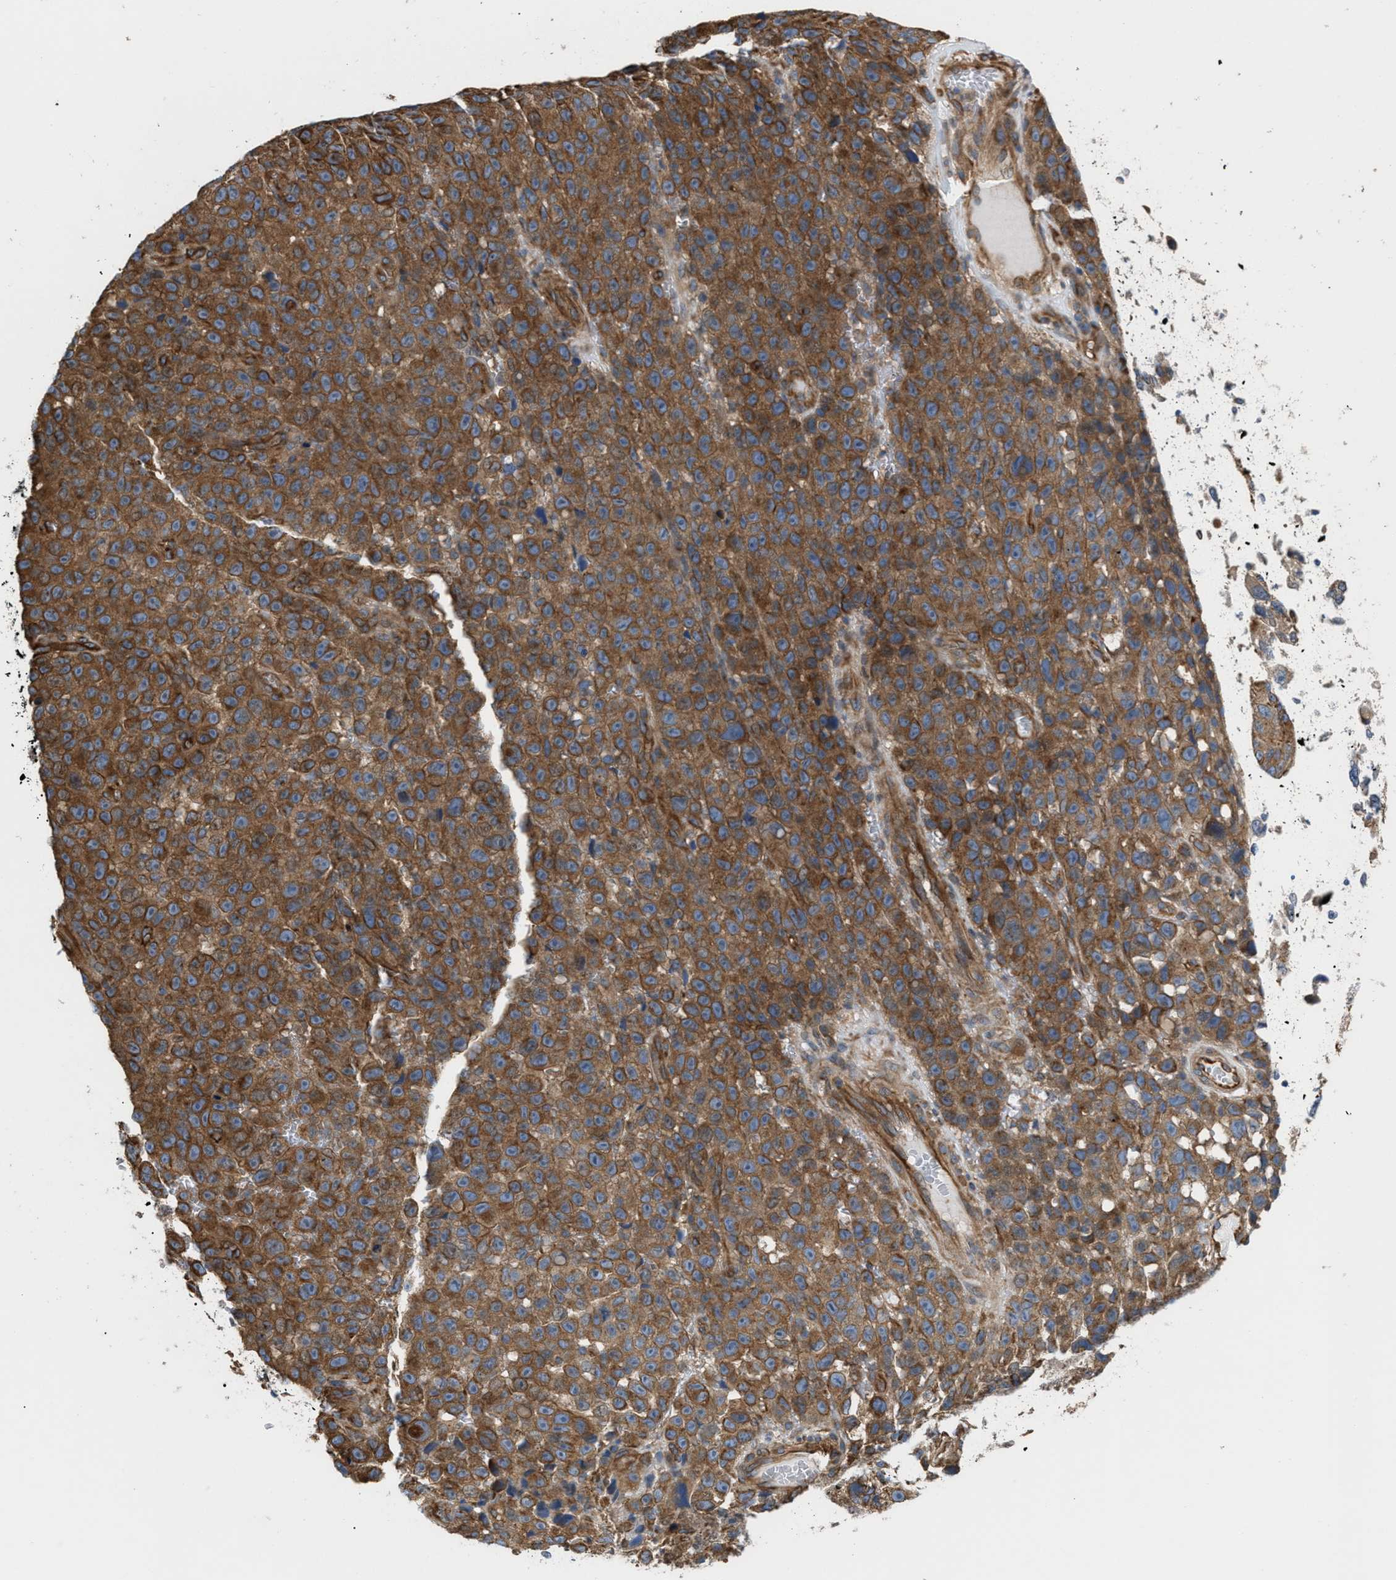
{"staining": {"intensity": "moderate", "quantity": ">75%", "location": "cytoplasmic/membranous"}, "tissue": "skin cancer", "cell_type": "Tumor cells", "image_type": "cancer", "snomed": [{"axis": "morphology", "description": "Squamous cell carcinoma, NOS"}, {"axis": "topography", "description": "Skin"}], "caption": "Moderate cytoplasmic/membranous expression for a protein is appreciated in about >75% of tumor cells of skin squamous cell carcinoma using immunohistochemistry (IHC).", "gene": "EPS15L1", "patient": {"sex": "female", "age": 44}}